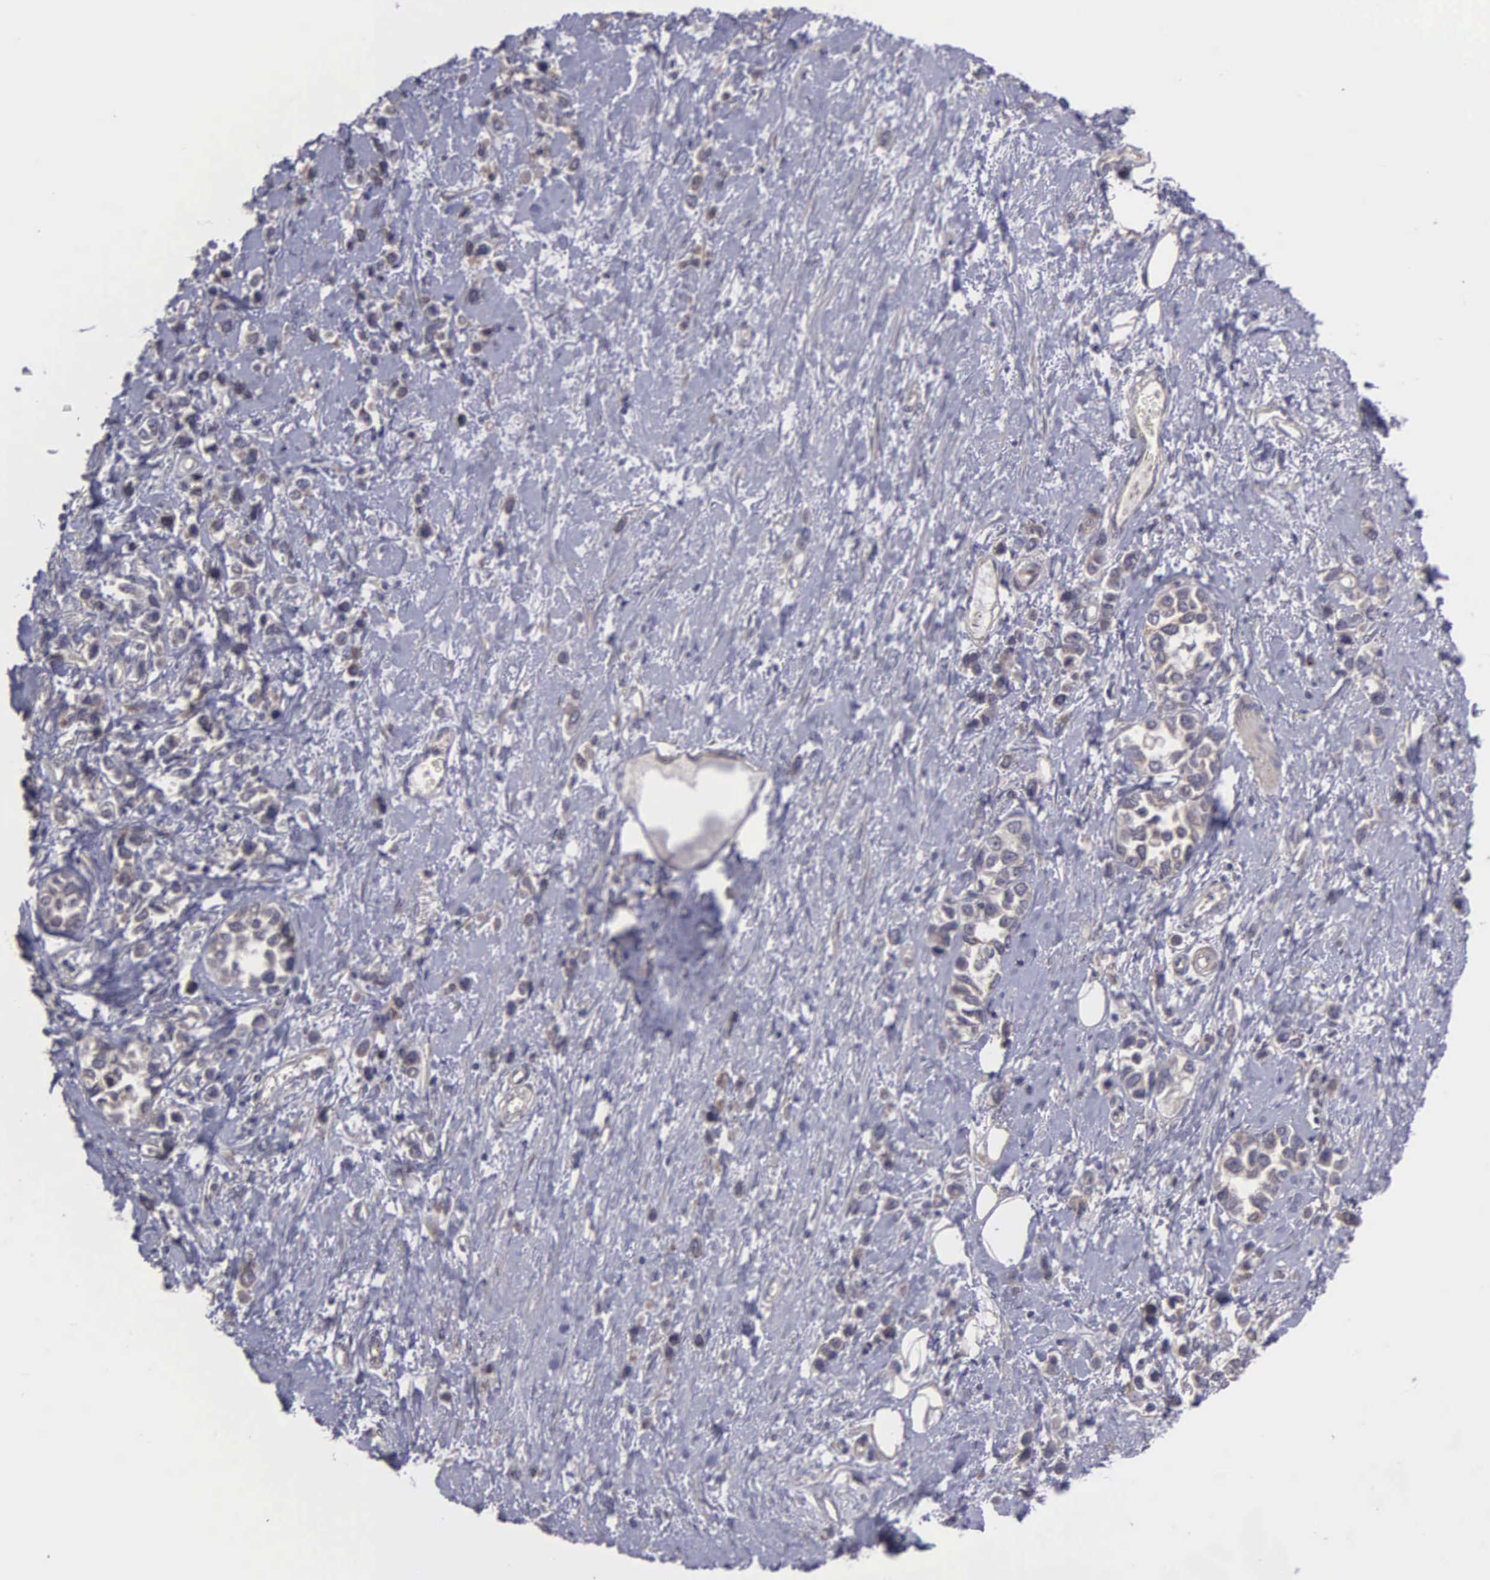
{"staining": {"intensity": "weak", "quantity": ">75%", "location": "cytoplasmic/membranous"}, "tissue": "stomach cancer", "cell_type": "Tumor cells", "image_type": "cancer", "snomed": [{"axis": "morphology", "description": "Adenocarcinoma, NOS"}, {"axis": "topography", "description": "Stomach, upper"}], "caption": "Stomach cancer was stained to show a protein in brown. There is low levels of weak cytoplasmic/membranous staining in about >75% of tumor cells.", "gene": "RTL10", "patient": {"sex": "male", "age": 76}}